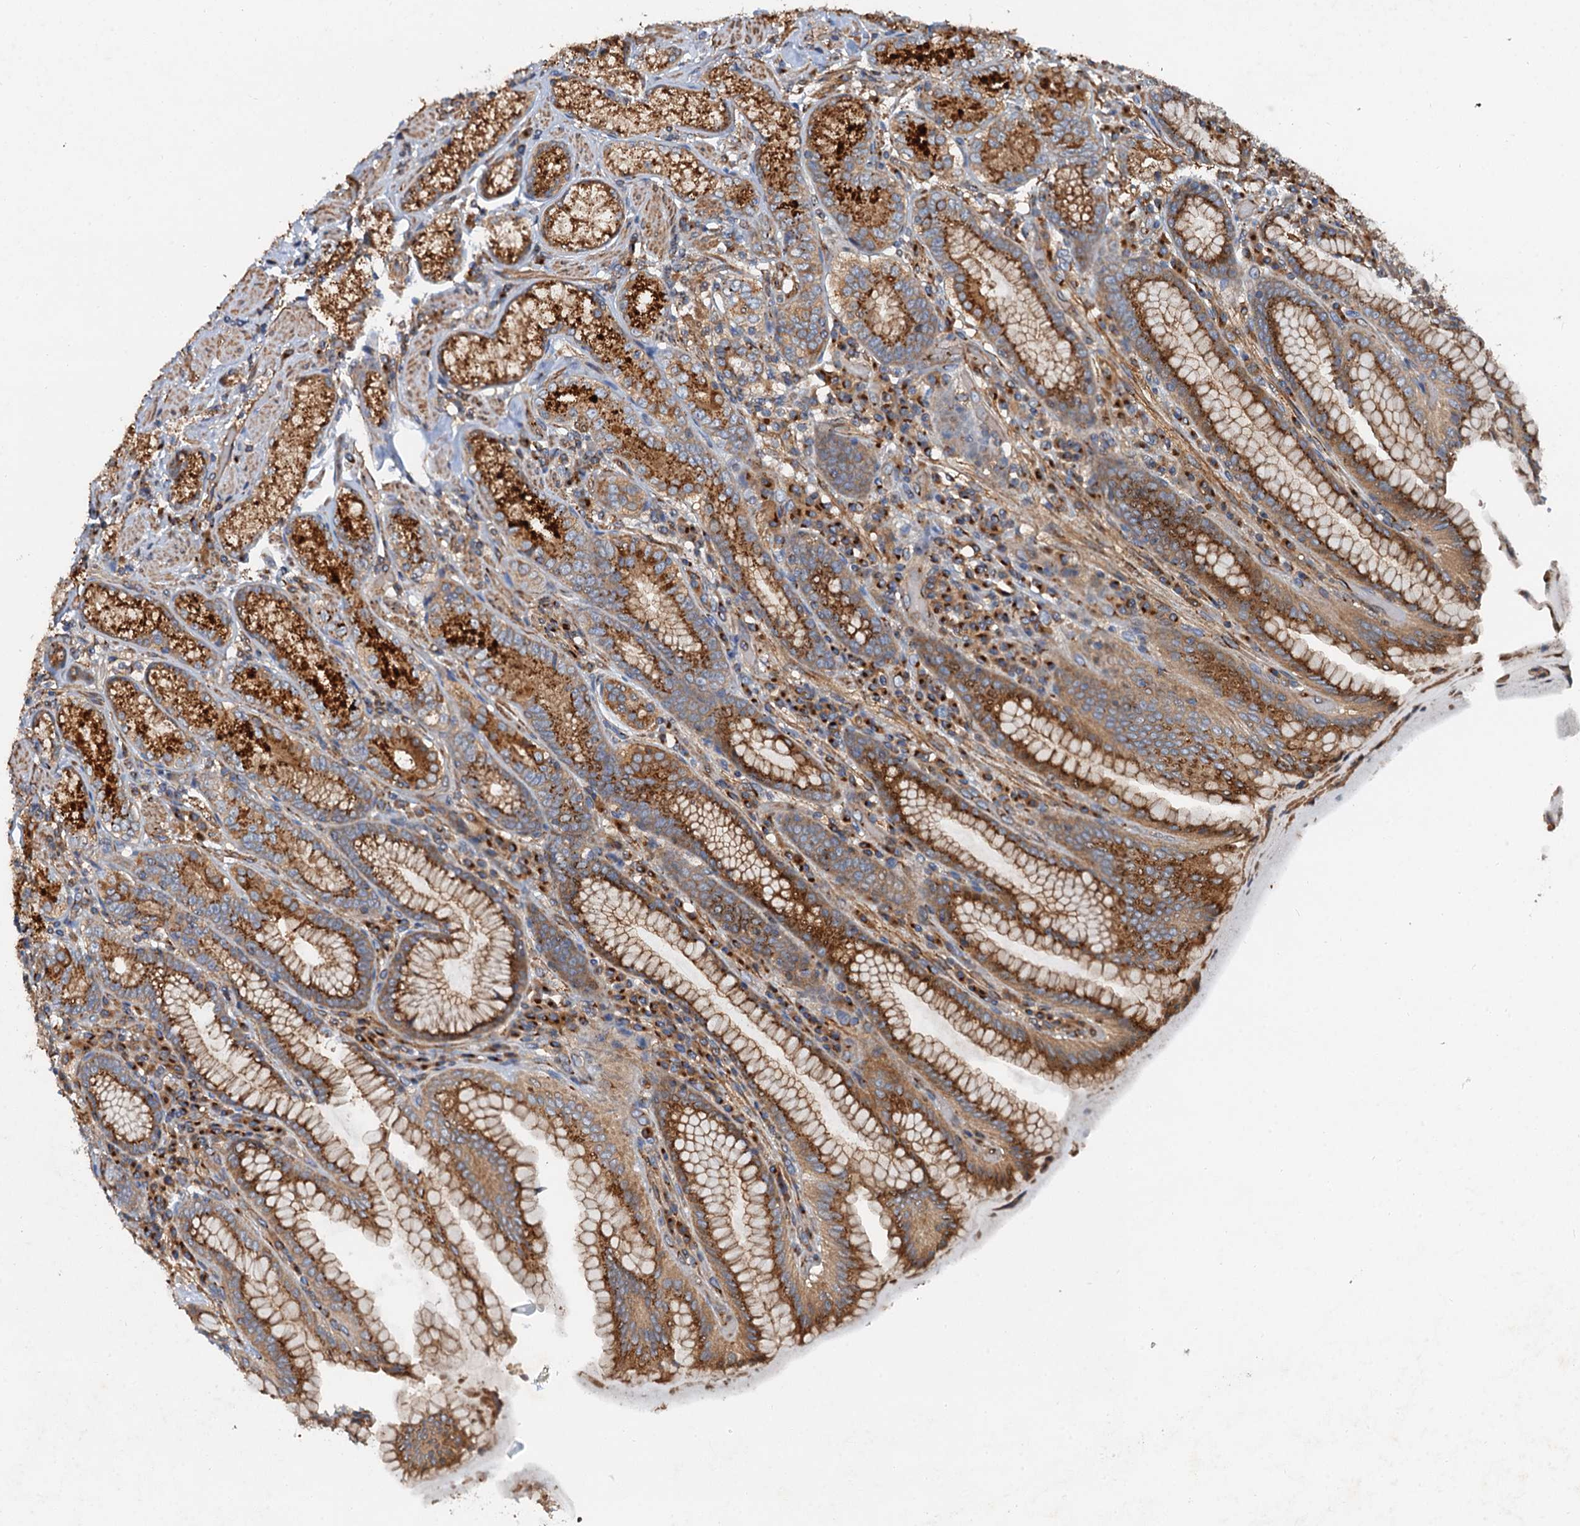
{"staining": {"intensity": "strong", "quantity": ">75%", "location": "cytoplasmic/membranous"}, "tissue": "stomach", "cell_type": "Glandular cells", "image_type": "normal", "snomed": [{"axis": "morphology", "description": "Normal tissue, NOS"}, {"axis": "topography", "description": "Stomach, upper"}, {"axis": "topography", "description": "Stomach, lower"}], "caption": "Protein staining exhibits strong cytoplasmic/membranous staining in about >75% of glandular cells in normal stomach. Immunohistochemistry (ihc) stains the protein in brown and the nuclei are stained blue.", "gene": "ANKRD26", "patient": {"sex": "female", "age": 76}}